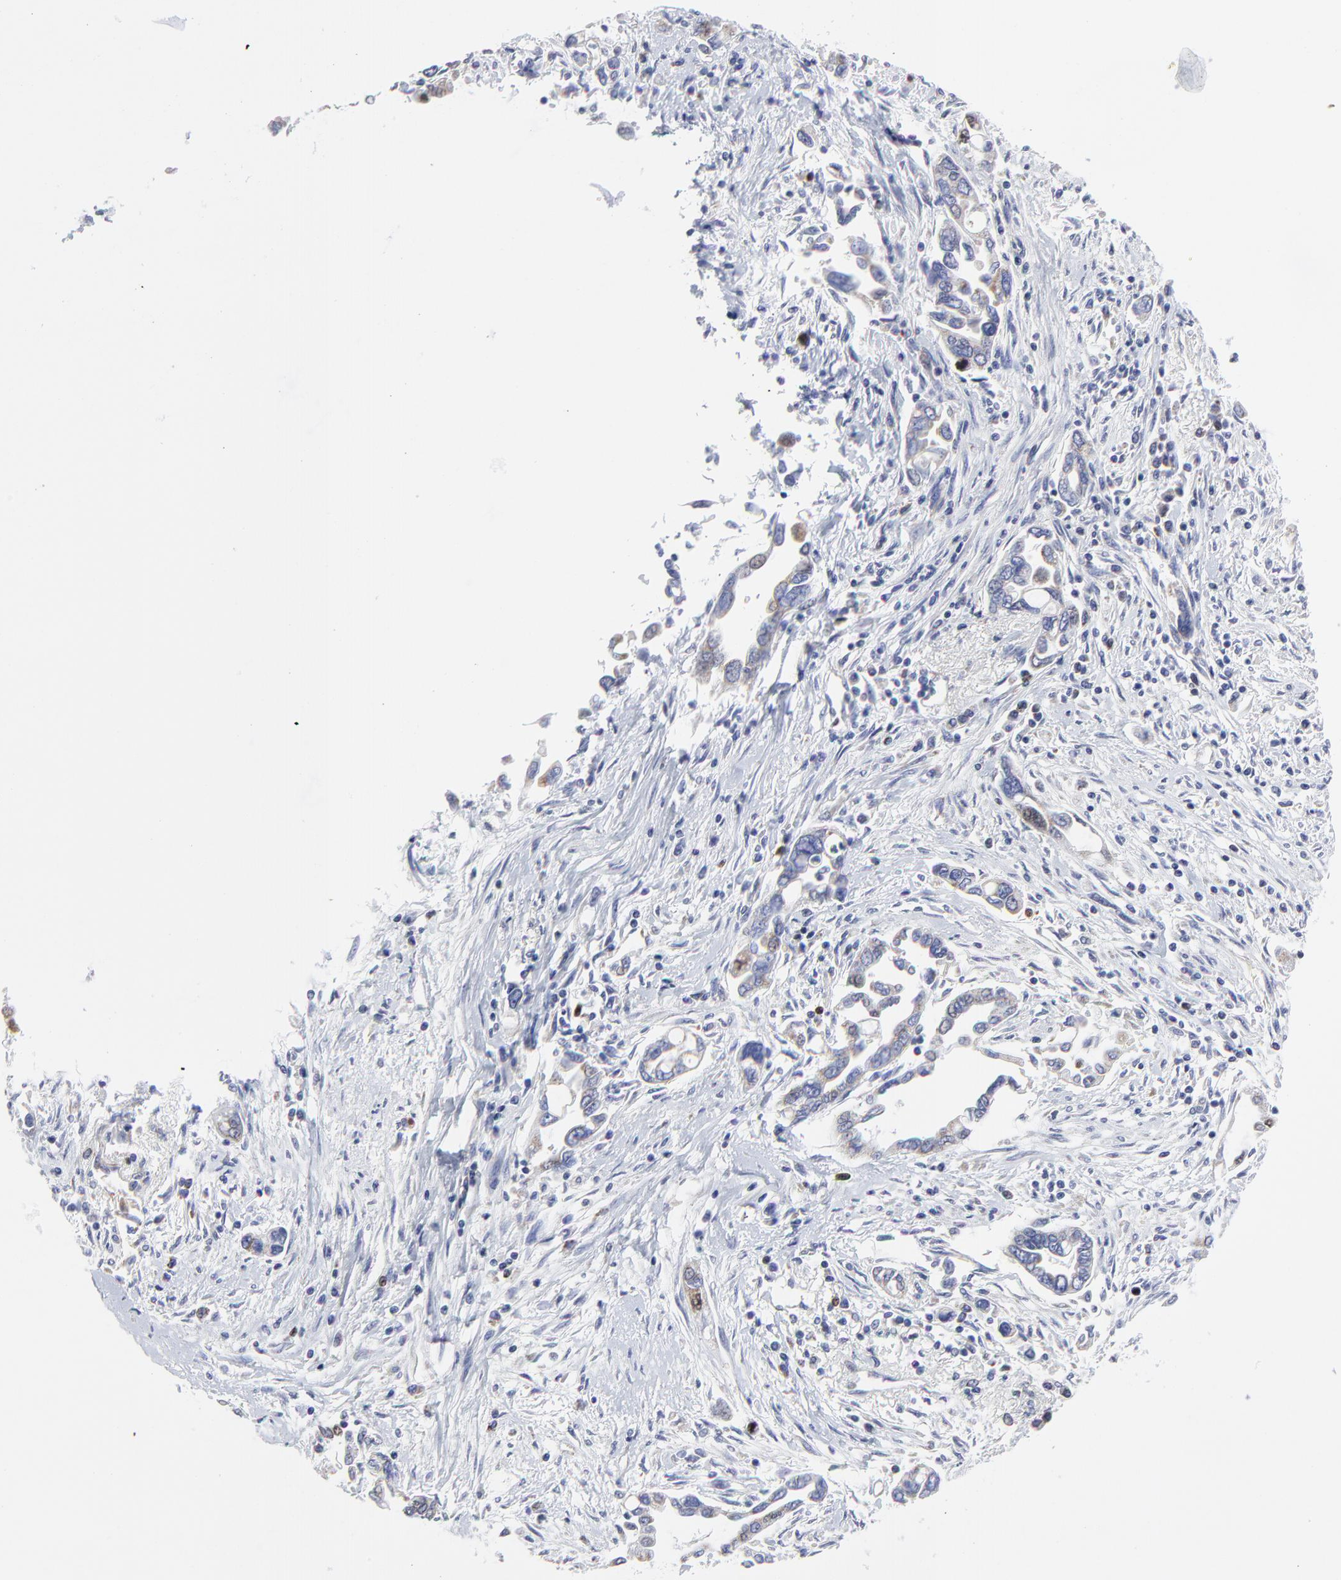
{"staining": {"intensity": "weak", "quantity": "25%-75%", "location": "cytoplasmic/membranous"}, "tissue": "pancreatic cancer", "cell_type": "Tumor cells", "image_type": "cancer", "snomed": [{"axis": "morphology", "description": "Adenocarcinoma, NOS"}, {"axis": "topography", "description": "Pancreas"}], "caption": "Tumor cells demonstrate weak cytoplasmic/membranous positivity in approximately 25%-75% of cells in pancreatic cancer.", "gene": "NCAPH", "patient": {"sex": "female", "age": 57}}